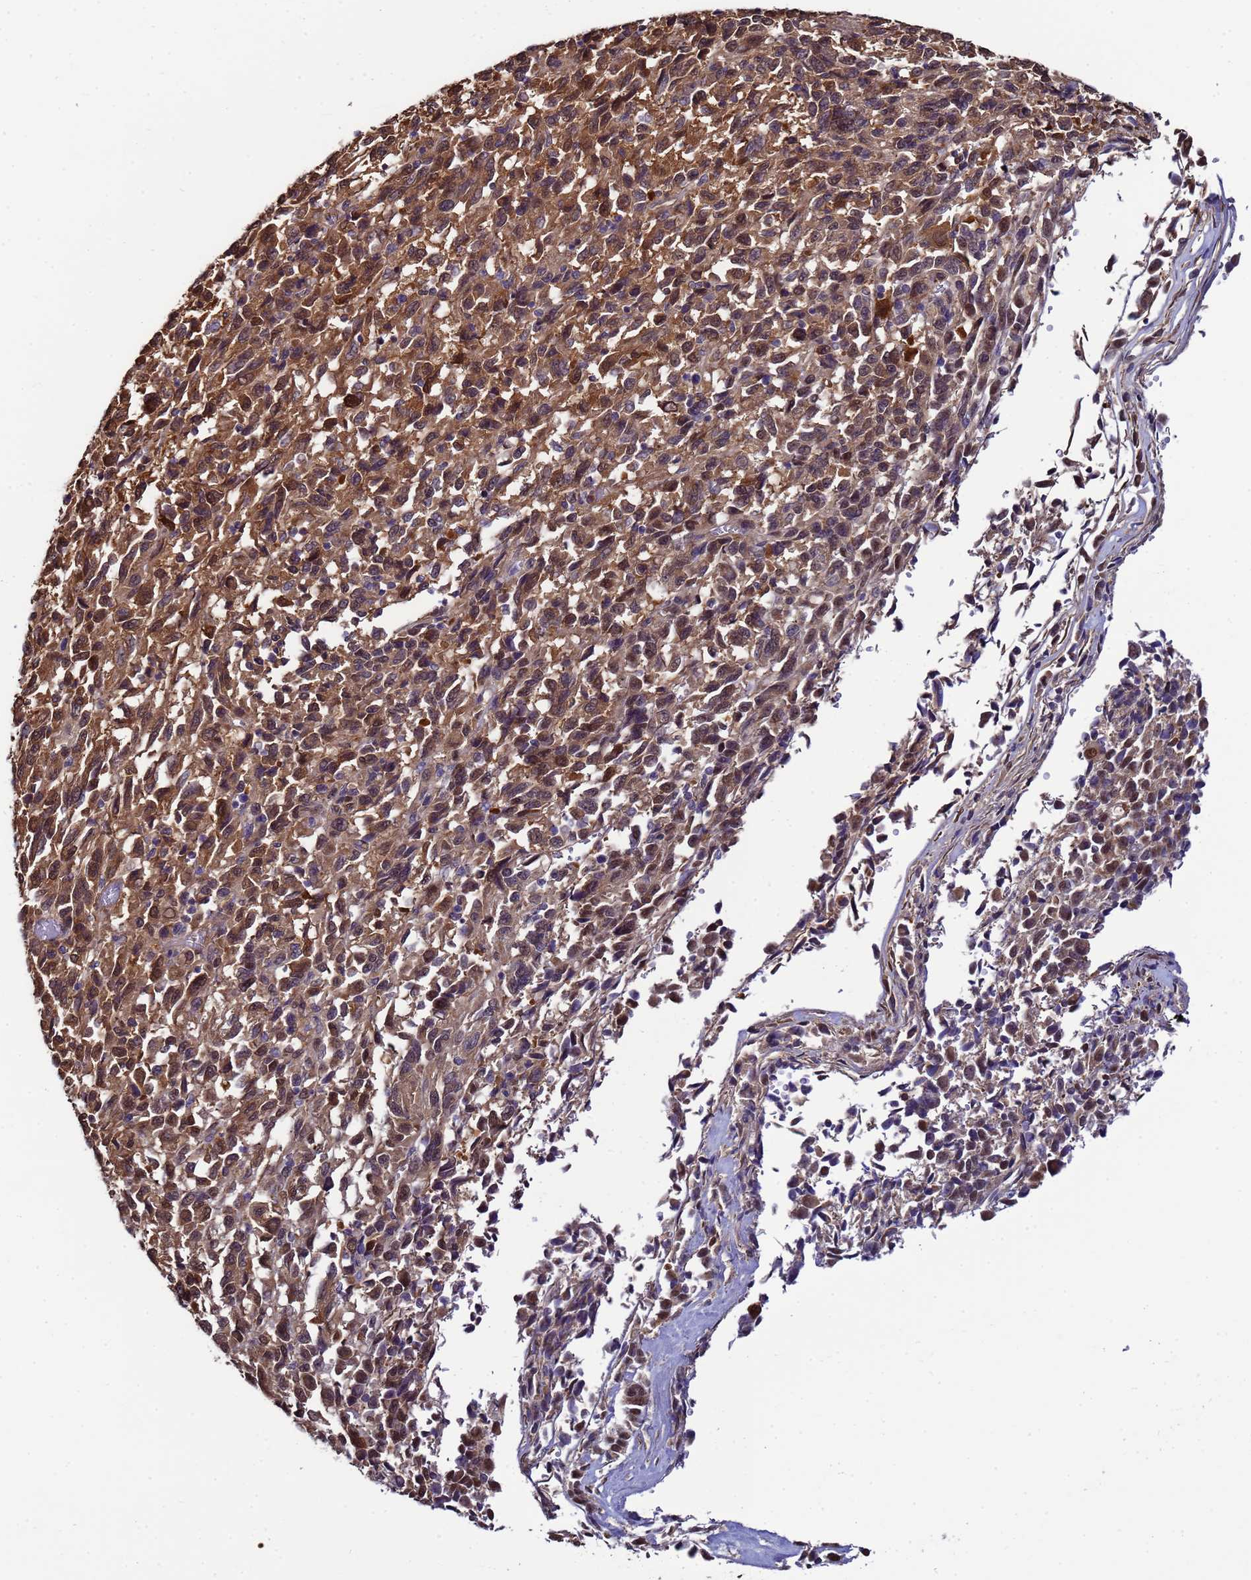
{"staining": {"intensity": "moderate", "quantity": ">75%", "location": "cytoplasmic/membranous"}, "tissue": "melanoma", "cell_type": "Tumor cells", "image_type": "cancer", "snomed": [{"axis": "morphology", "description": "Malignant melanoma, Metastatic site"}, {"axis": "topography", "description": "Lung"}], "caption": "DAB (3,3'-diaminobenzidine) immunohistochemical staining of human melanoma exhibits moderate cytoplasmic/membranous protein staining in about >75% of tumor cells.", "gene": "NAXE", "patient": {"sex": "male", "age": 64}}